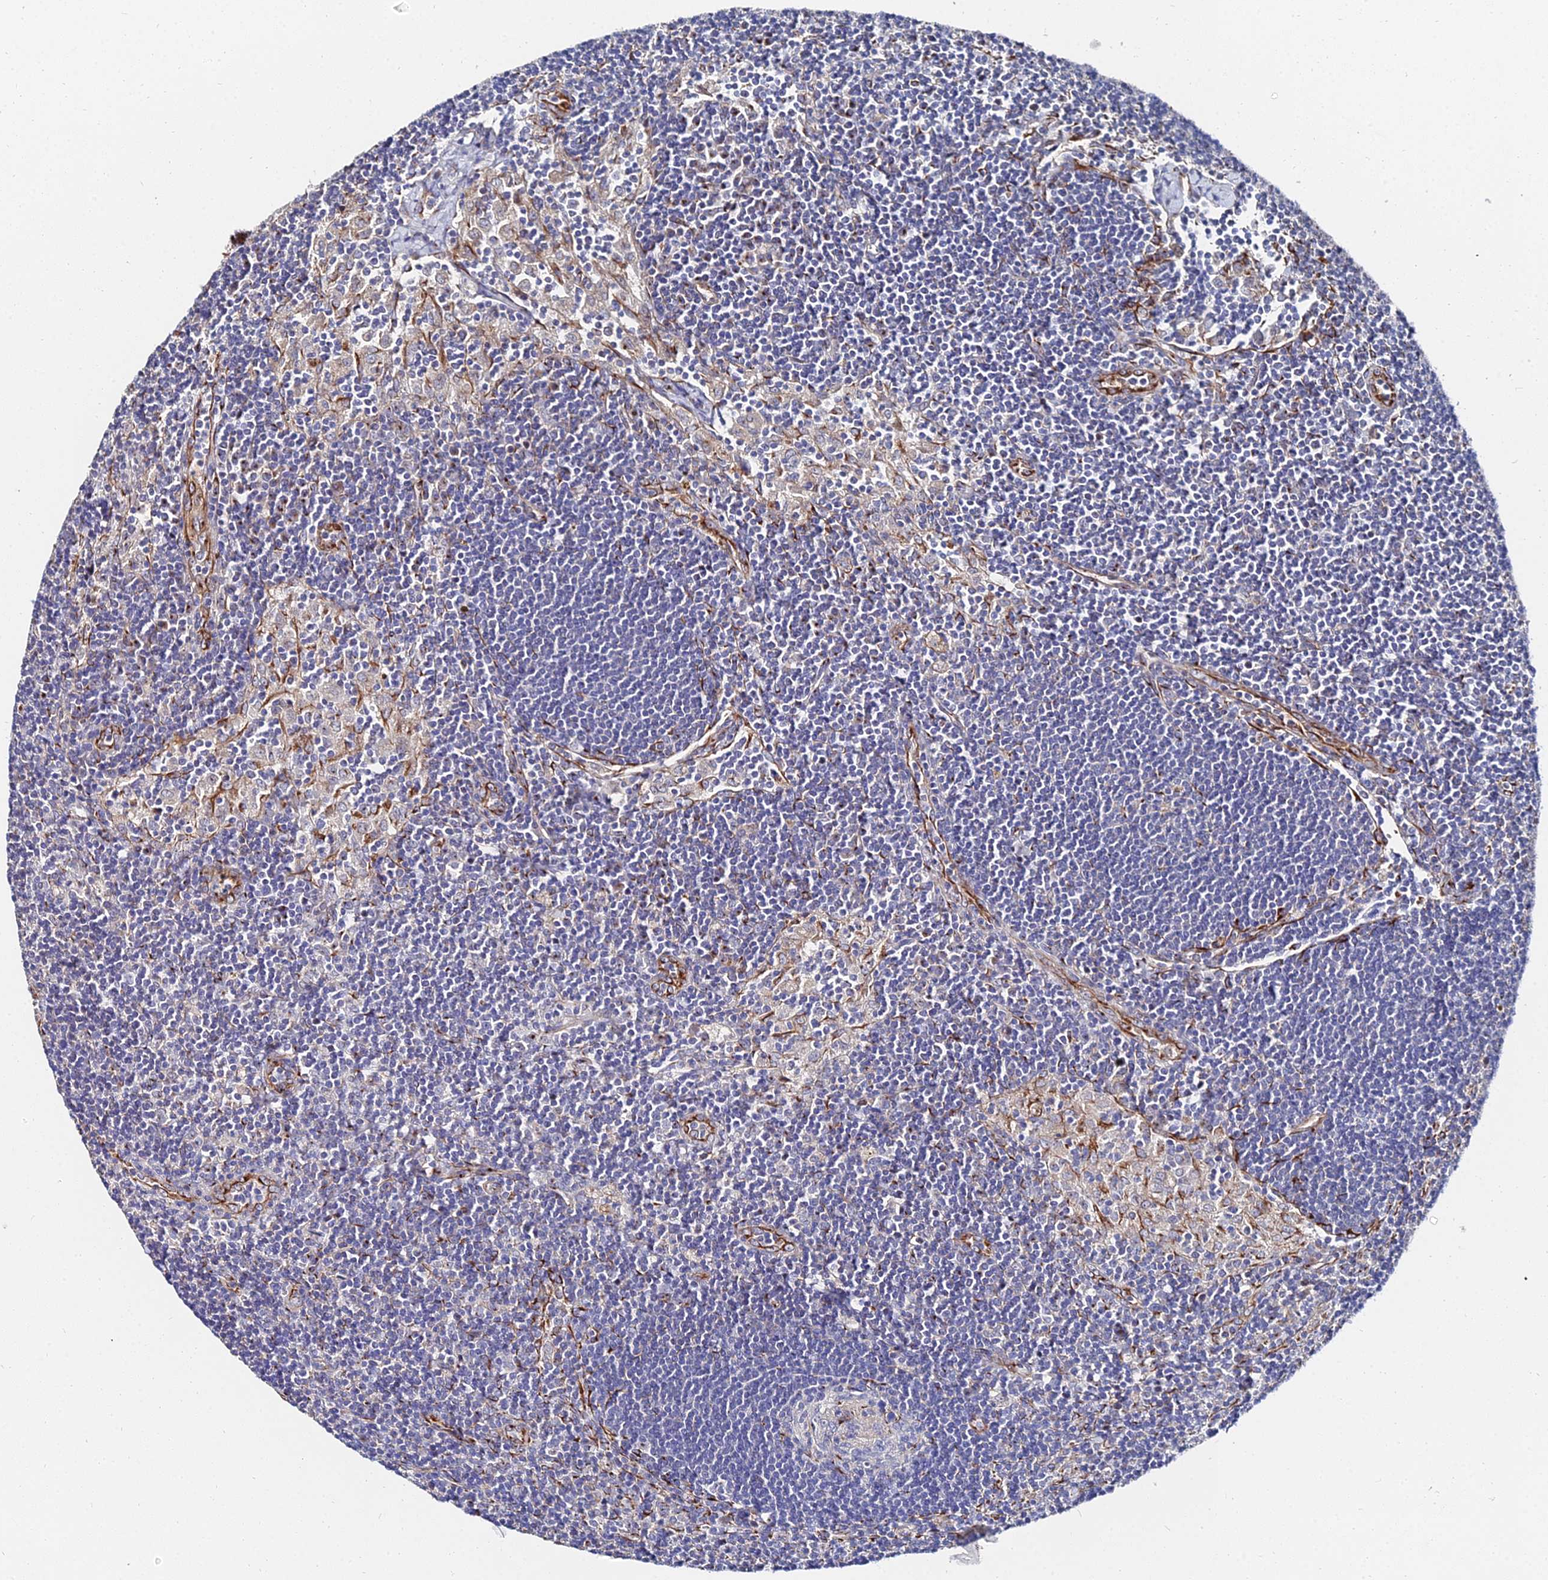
{"staining": {"intensity": "negative", "quantity": "none", "location": "none"}, "tissue": "lymph node", "cell_type": "Germinal center cells", "image_type": "normal", "snomed": [{"axis": "morphology", "description": "Normal tissue, NOS"}, {"axis": "topography", "description": "Lymph node"}], "caption": "Image shows no significant protein staining in germinal center cells of benign lymph node.", "gene": "BORCS8", "patient": {"sex": "male", "age": 24}}